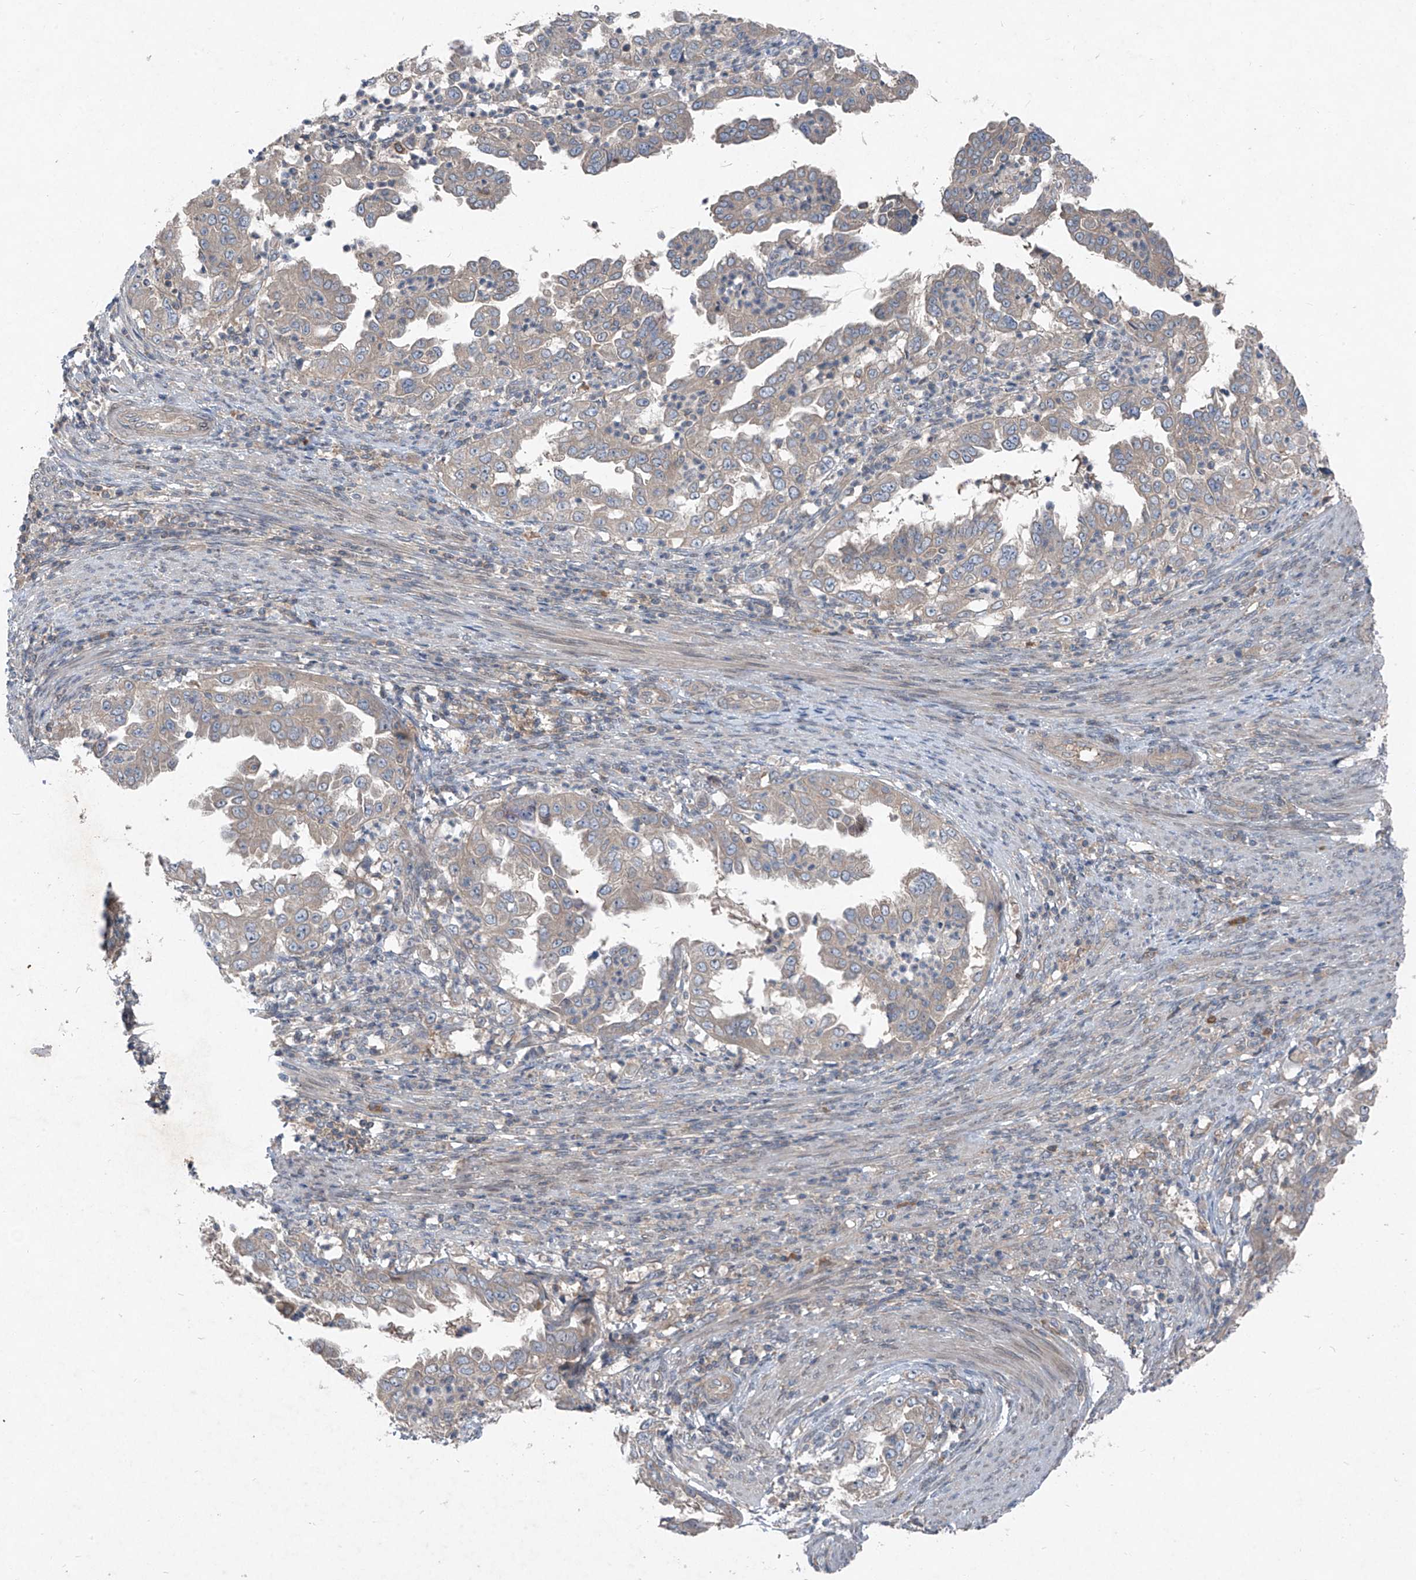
{"staining": {"intensity": "negative", "quantity": "none", "location": "none"}, "tissue": "endometrial cancer", "cell_type": "Tumor cells", "image_type": "cancer", "snomed": [{"axis": "morphology", "description": "Adenocarcinoma, NOS"}, {"axis": "topography", "description": "Endometrium"}], "caption": "Photomicrograph shows no protein expression in tumor cells of endometrial cancer (adenocarcinoma) tissue.", "gene": "FOXRED2", "patient": {"sex": "female", "age": 85}}